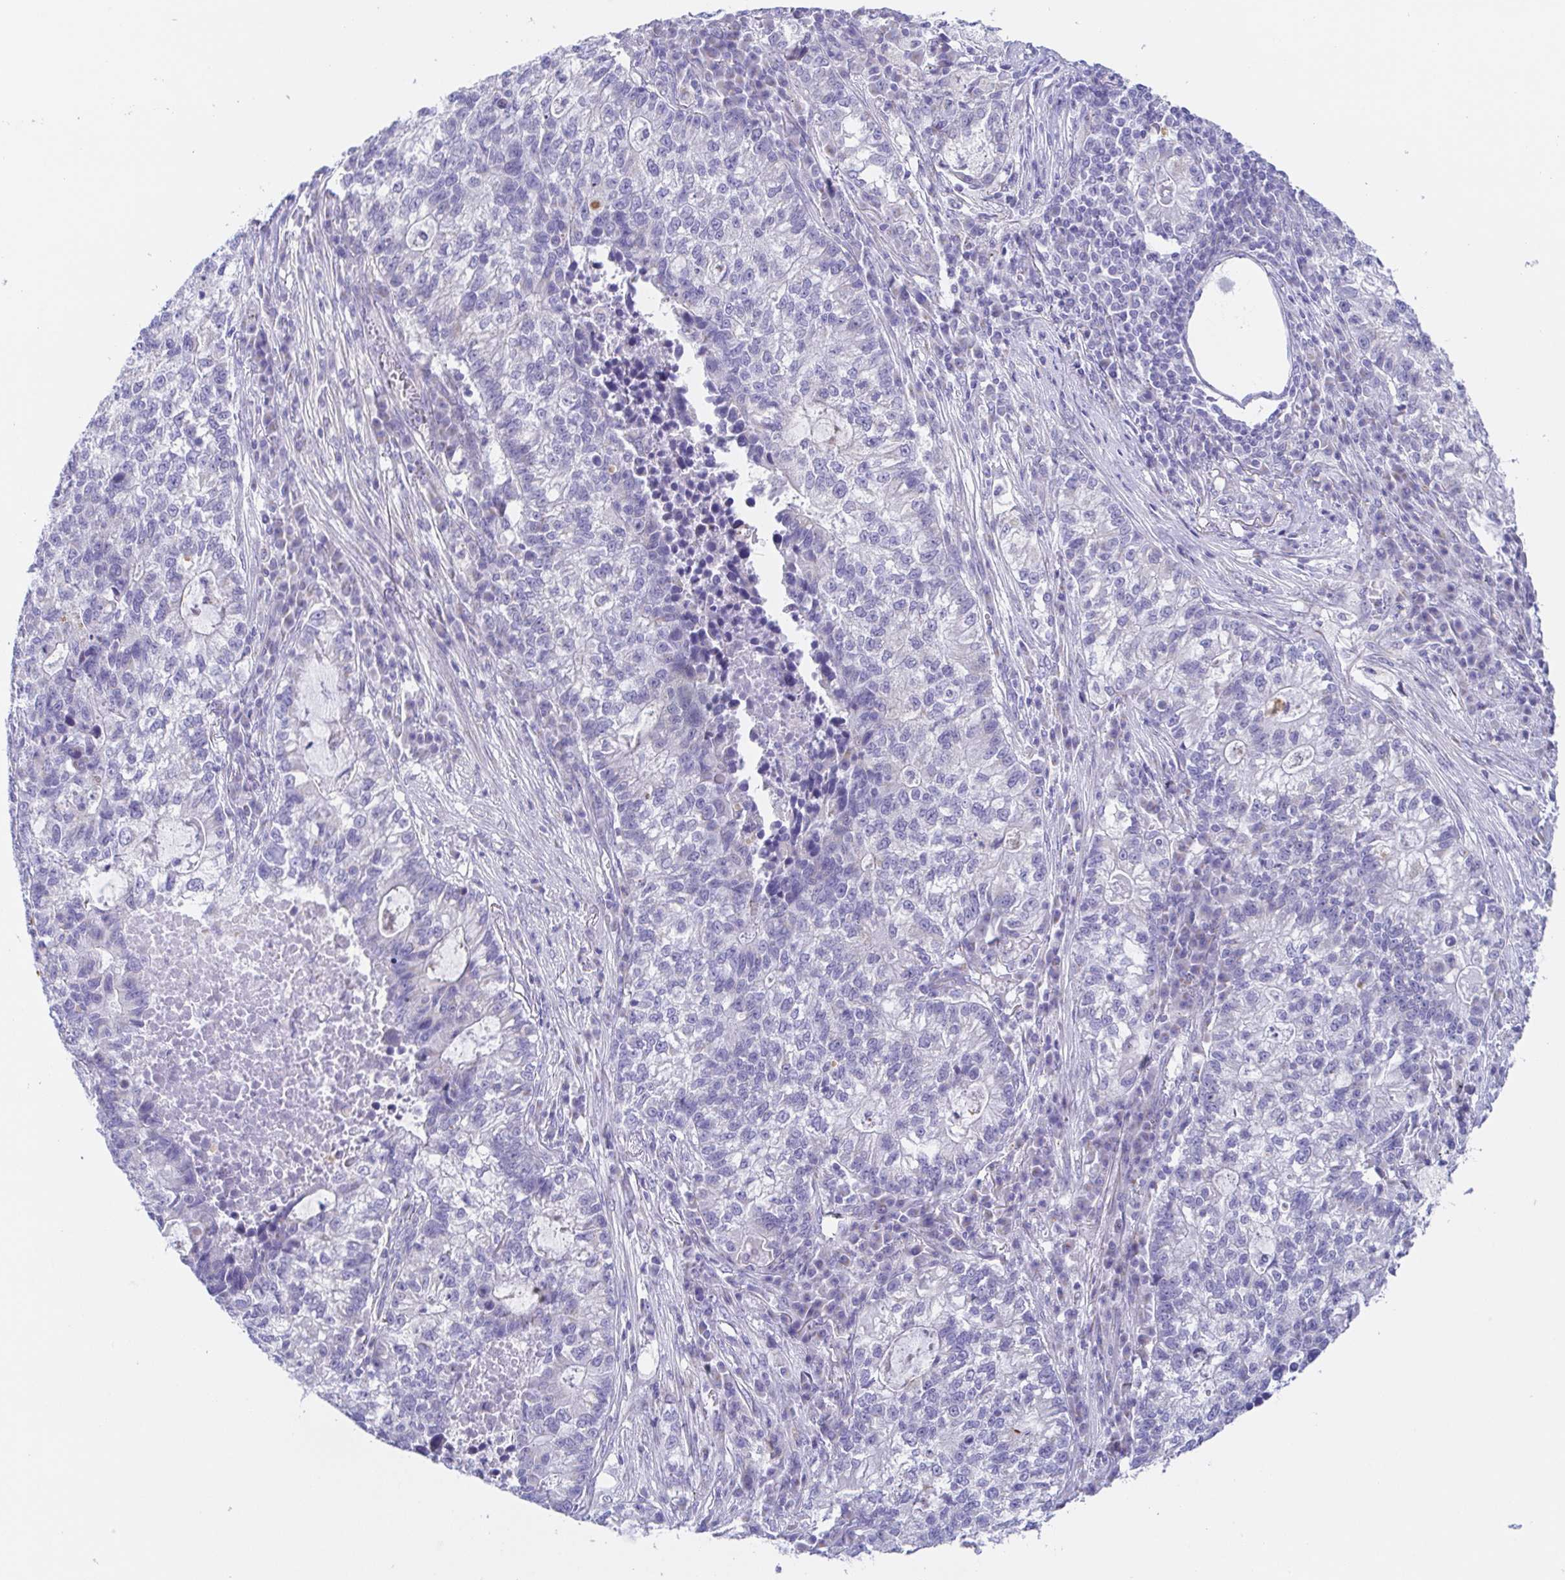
{"staining": {"intensity": "negative", "quantity": "none", "location": "none"}, "tissue": "lung cancer", "cell_type": "Tumor cells", "image_type": "cancer", "snomed": [{"axis": "morphology", "description": "Adenocarcinoma, NOS"}, {"axis": "topography", "description": "Lung"}], "caption": "Immunohistochemical staining of human lung cancer (adenocarcinoma) demonstrates no significant expression in tumor cells.", "gene": "SCG3", "patient": {"sex": "male", "age": 57}}